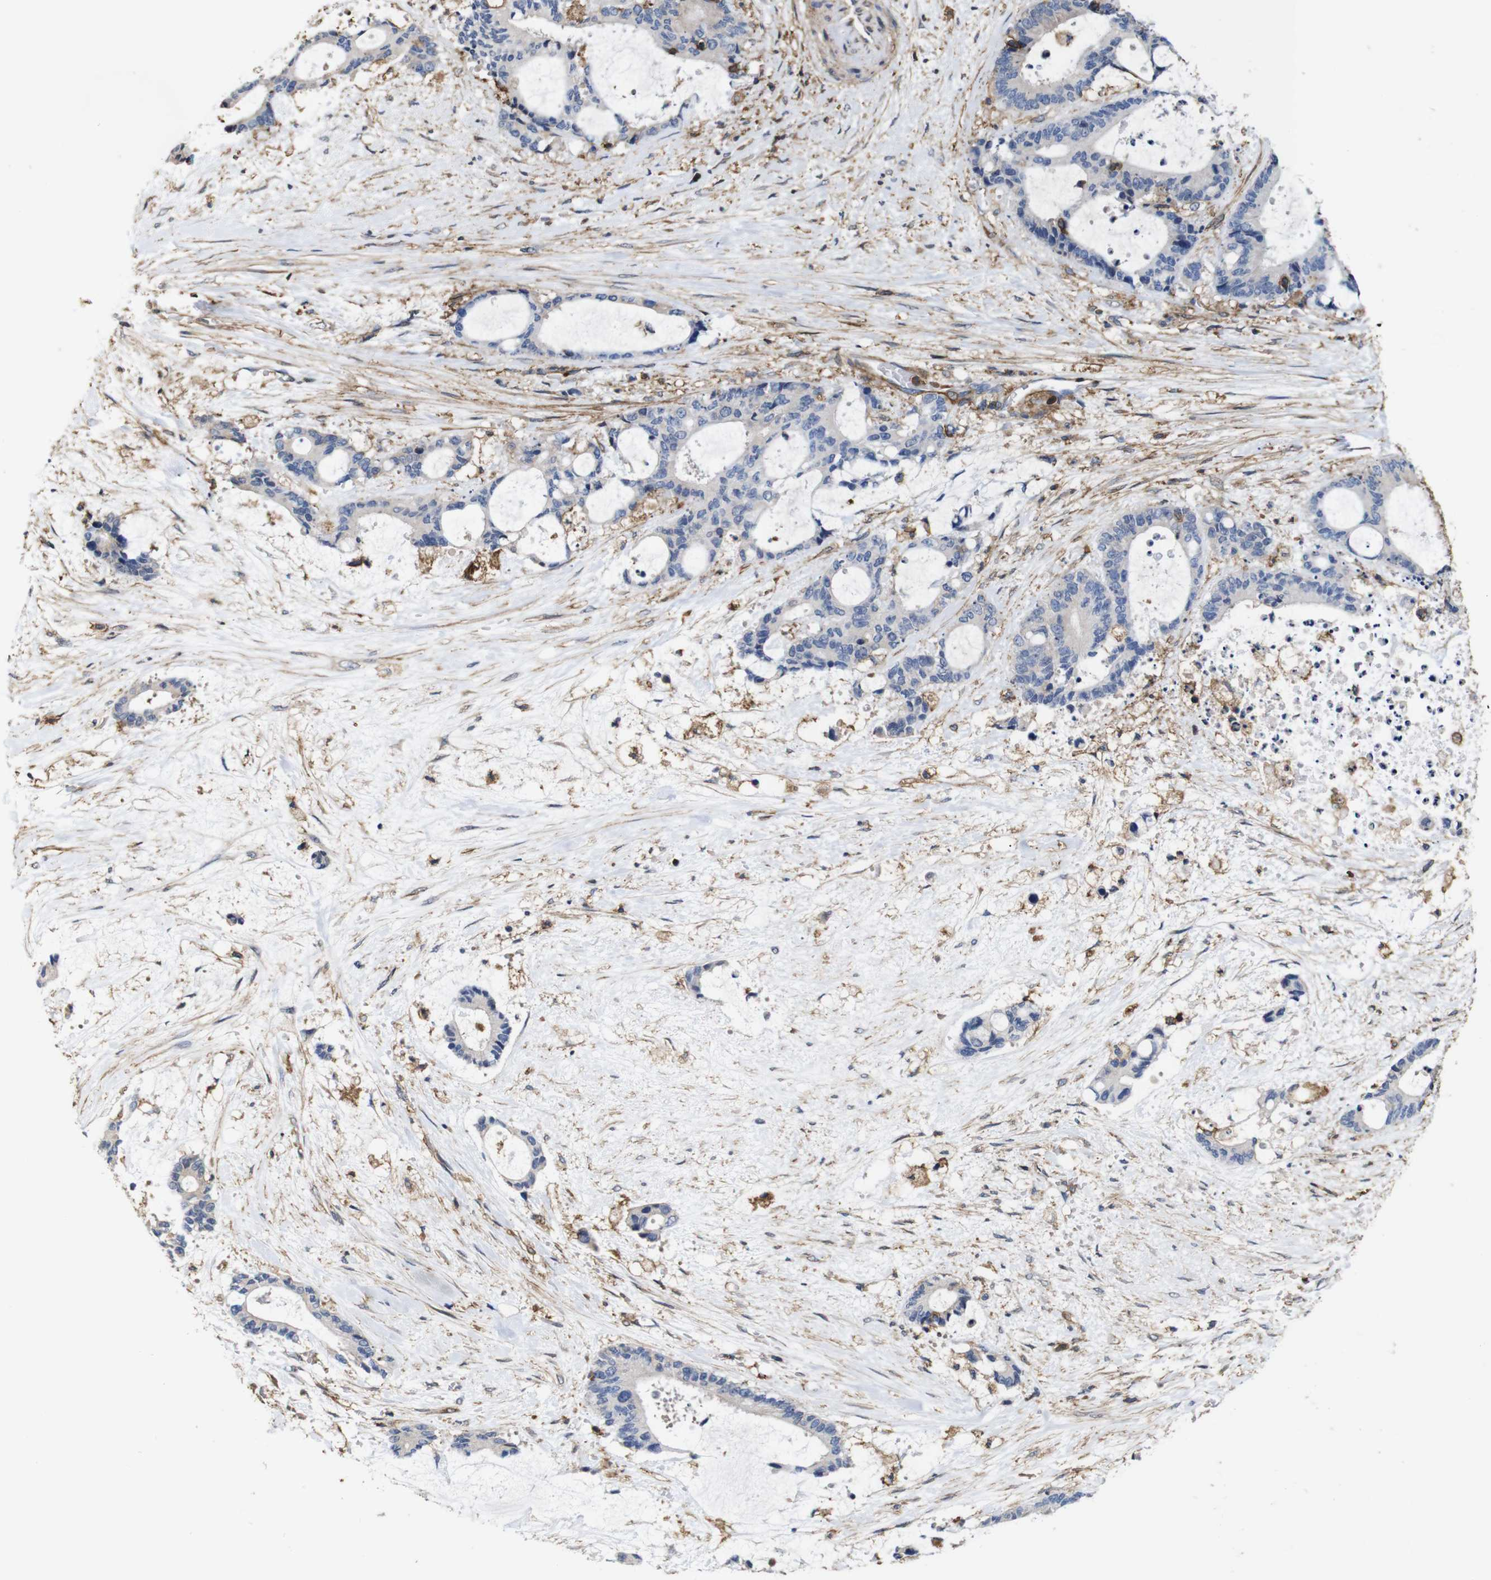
{"staining": {"intensity": "negative", "quantity": "none", "location": "none"}, "tissue": "liver cancer", "cell_type": "Tumor cells", "image_type": "cancer", "snomed": [{"axis": "morphology", "description": "Normal tissue, NOS"}, {"axis": "morphology", "description": "Cholangiocarcinoma"}, {"axis": "topography", "description": "Liver"}, {"axis": "topography", "description": "Peripheral nerve tissue"}], "caption": "Liver cancer (cholangiocarcinoma) stained for a protein using immunohistochemistry shows no positivity tumor cells.", "gene": "PI4KA", "patient": {"sex": "female", "age": 73}}